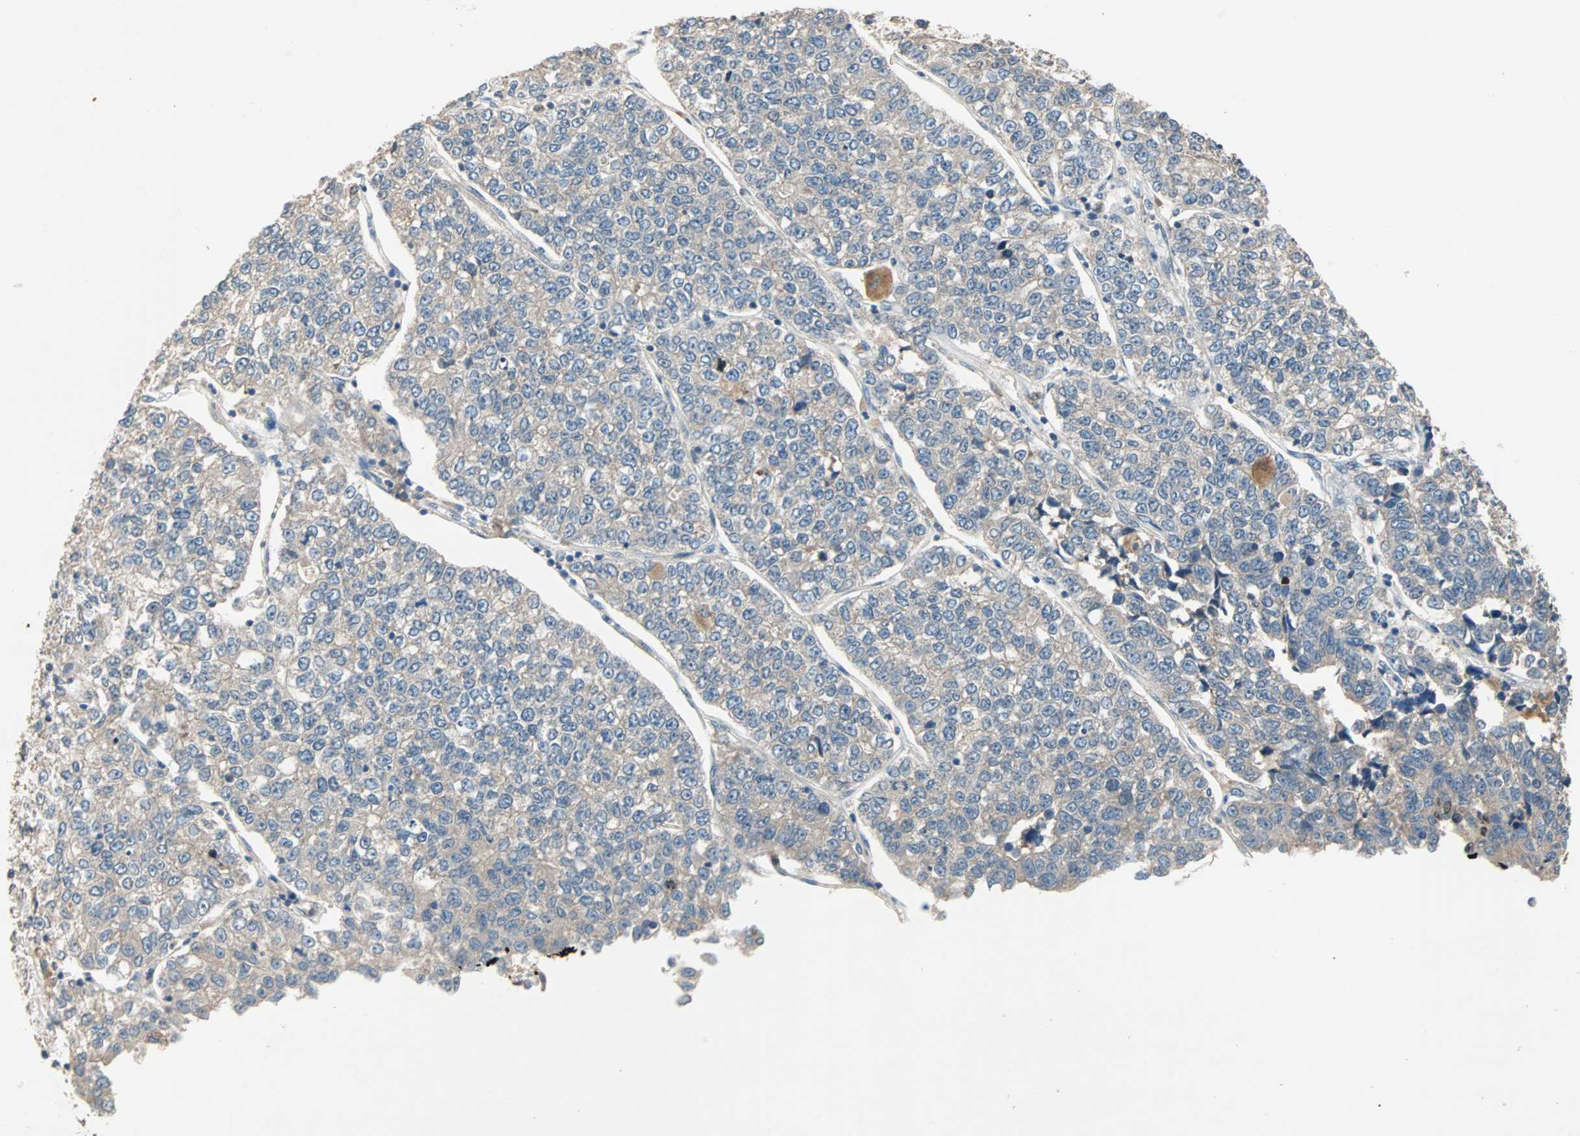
{"staining": {"intensity": "weak", "quantity": ">75%", "location": "cytoplasmic/membranous"}, "tissue": "lung cancer", "cell_type": "Tumor cells", "image_type": "cancer", "snomed": [{"axis": "morphology", "description": "Adenocarcinoma, NOS"}, {"axis": "topography", "description": "Lung"}], "caption": "High-magnification brightfield microscopy of lung cancer (adenocarcinoma) stained with DAB (3,3'-diaminobenzidine) (brown) and counterstained with hematoxylin (blue). tumor cells exhibit weak cytoplasmic/membranous expression is appreciated in approximately>75% of cells.", "gene": "TTF2", "patient": {"sex": "male", "age": 49}}